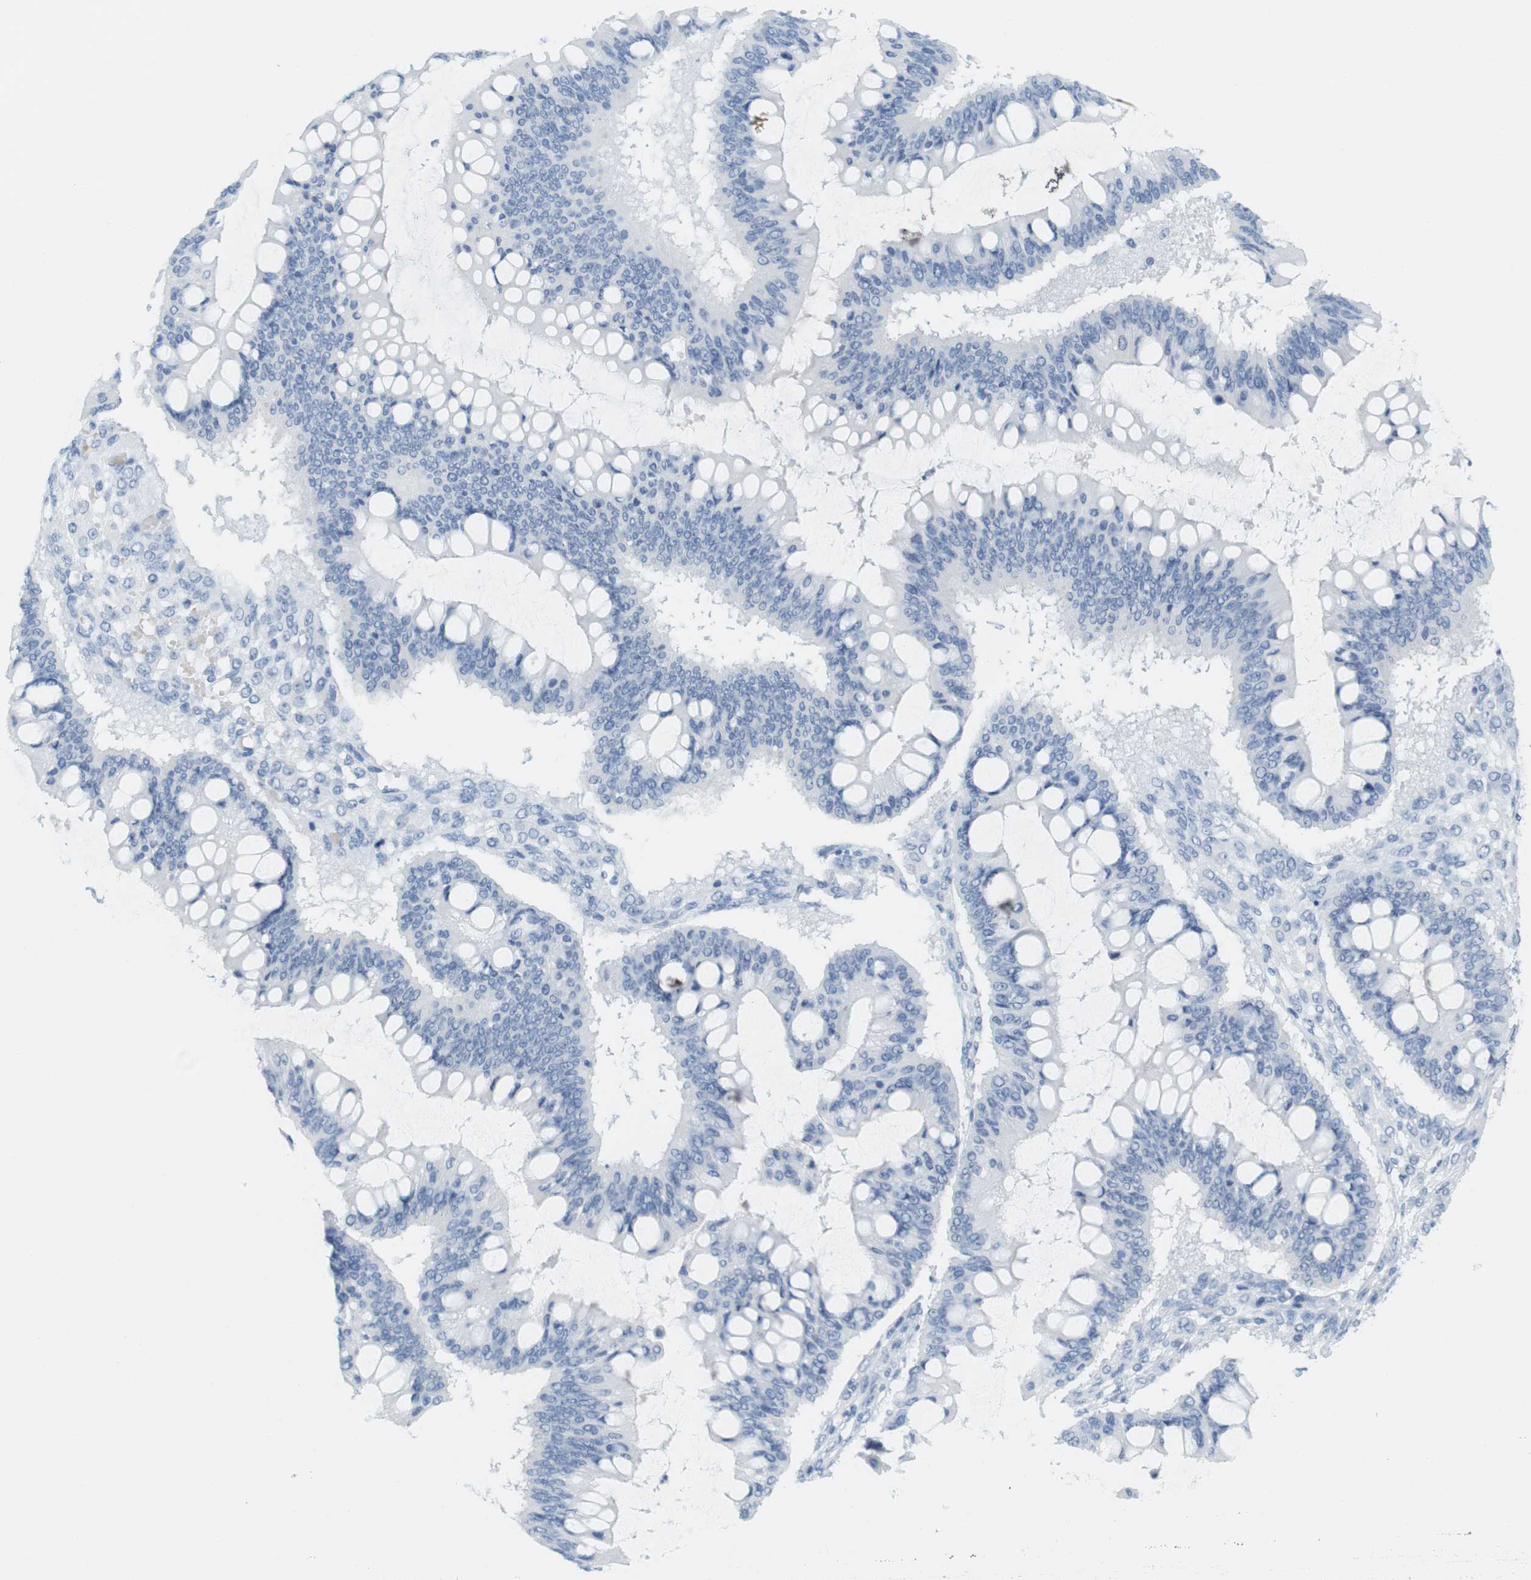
{"staining": {"intensity": "negative", "quantity": "none", "location": "none"}, "tissue": "ovarian cancer", "cell_type": "Tumor cells", "image_type": "cancer", "snomed": [{"axis": "morphology", "description": "Cystadenocarcinoma, mucinous, NOS"}, {"axis": "topography", "description": "Ovary"}], "caption": "Immunohistochemistry of human ovarian cancer exhibits no positivity in tumor cells.", "gene": "TNNT2", "patient": {"sex": "female", "age": 73}}